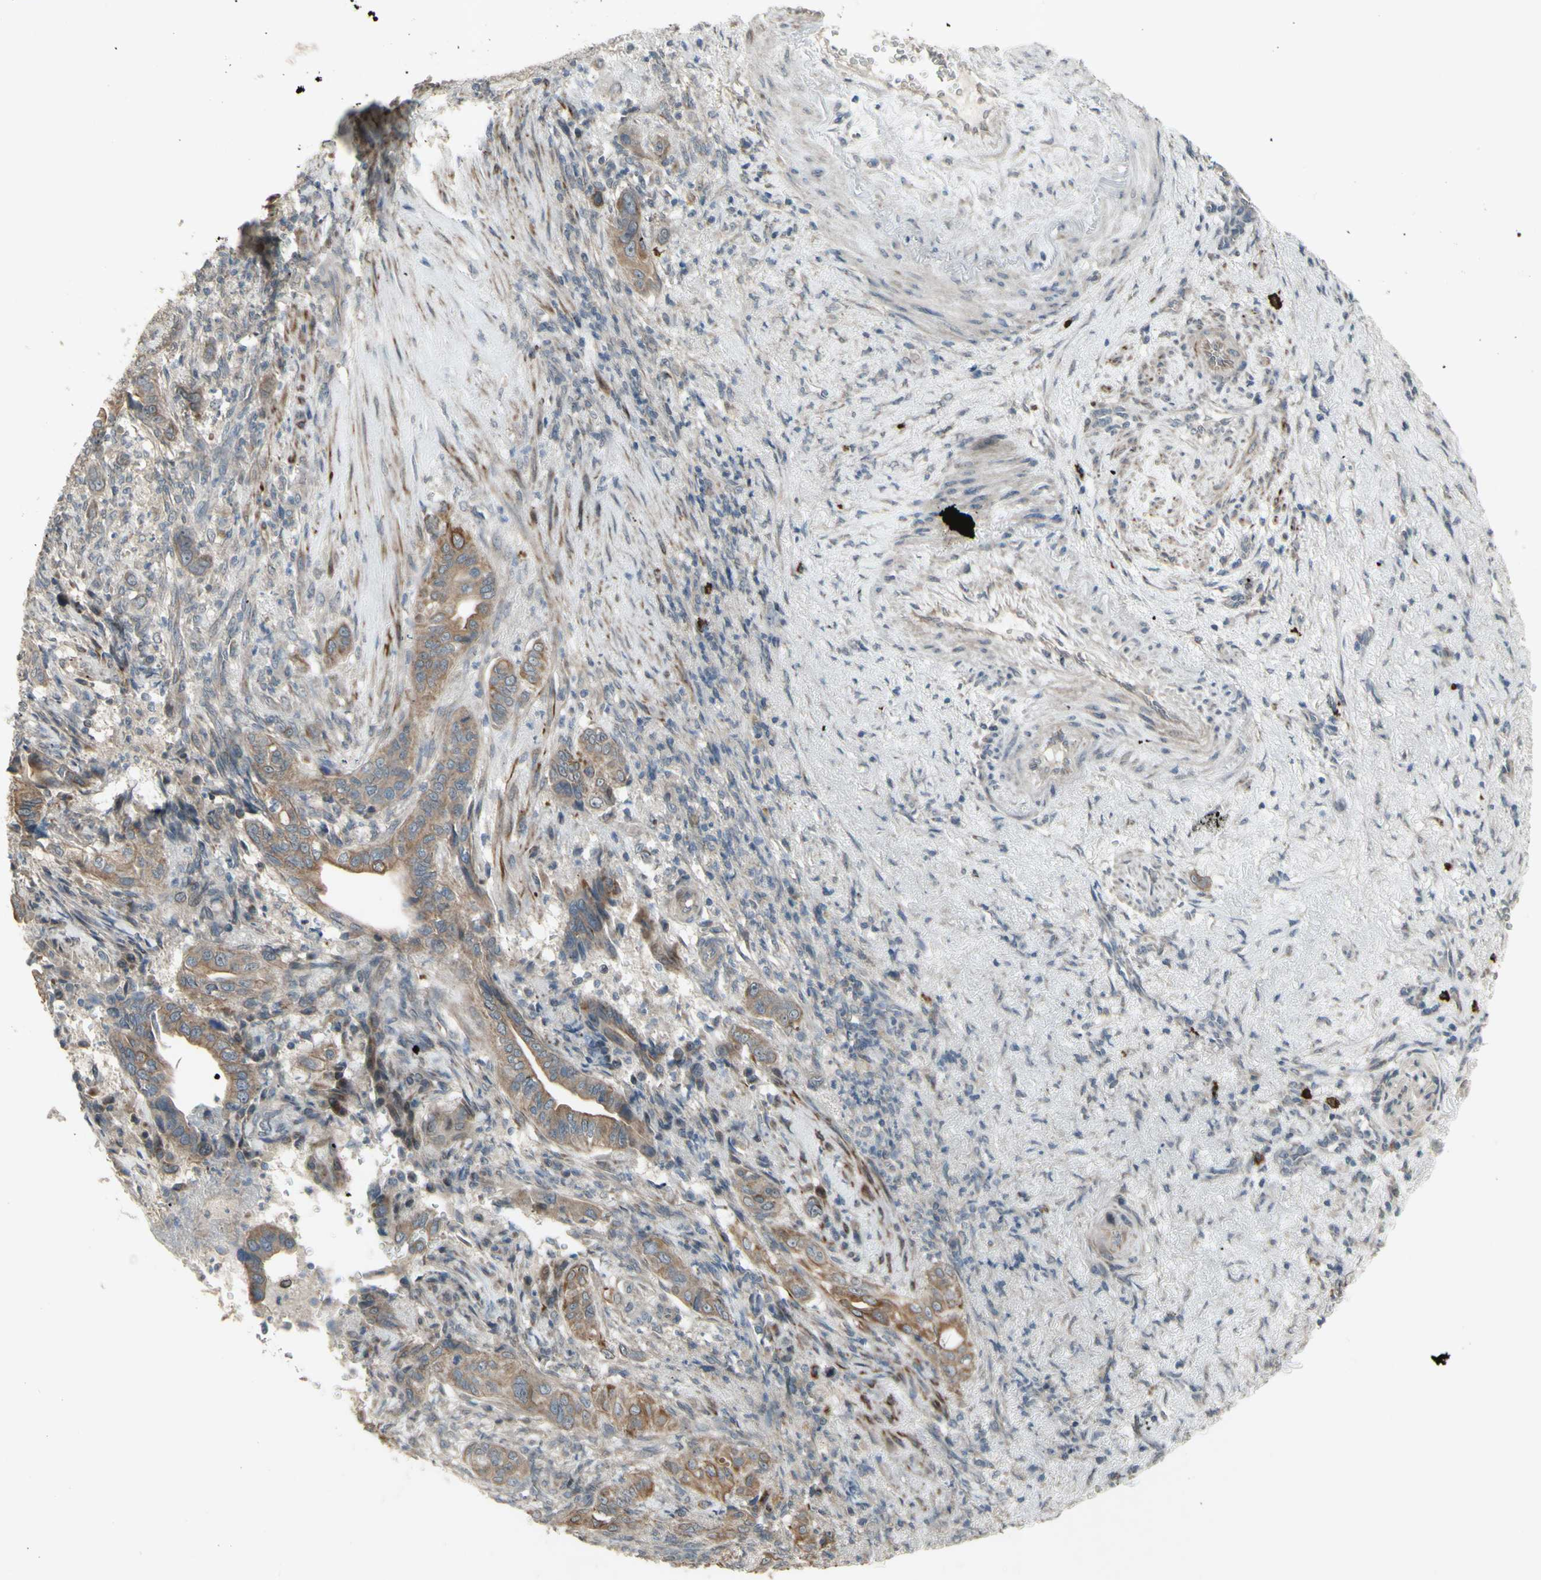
{"staining": {"intensity": "moderate", "quantity": ">75%", "location": "cytoplasmic/membranous"}, "tissue": "liver cancer", "cell_type": "Tumor cells", "image_type": "cancer", "snomed": [{"axis": "morphology", "description": "Cholangiocarcinoma"}, {"axis": "topography", "description": "Liver"}], "caption": "Liver cancer stained with a protein marker displays moderate staining in tumor cells.", "gene": "GRAMD1B", "patient": {"sex": "female", "age": 67}}